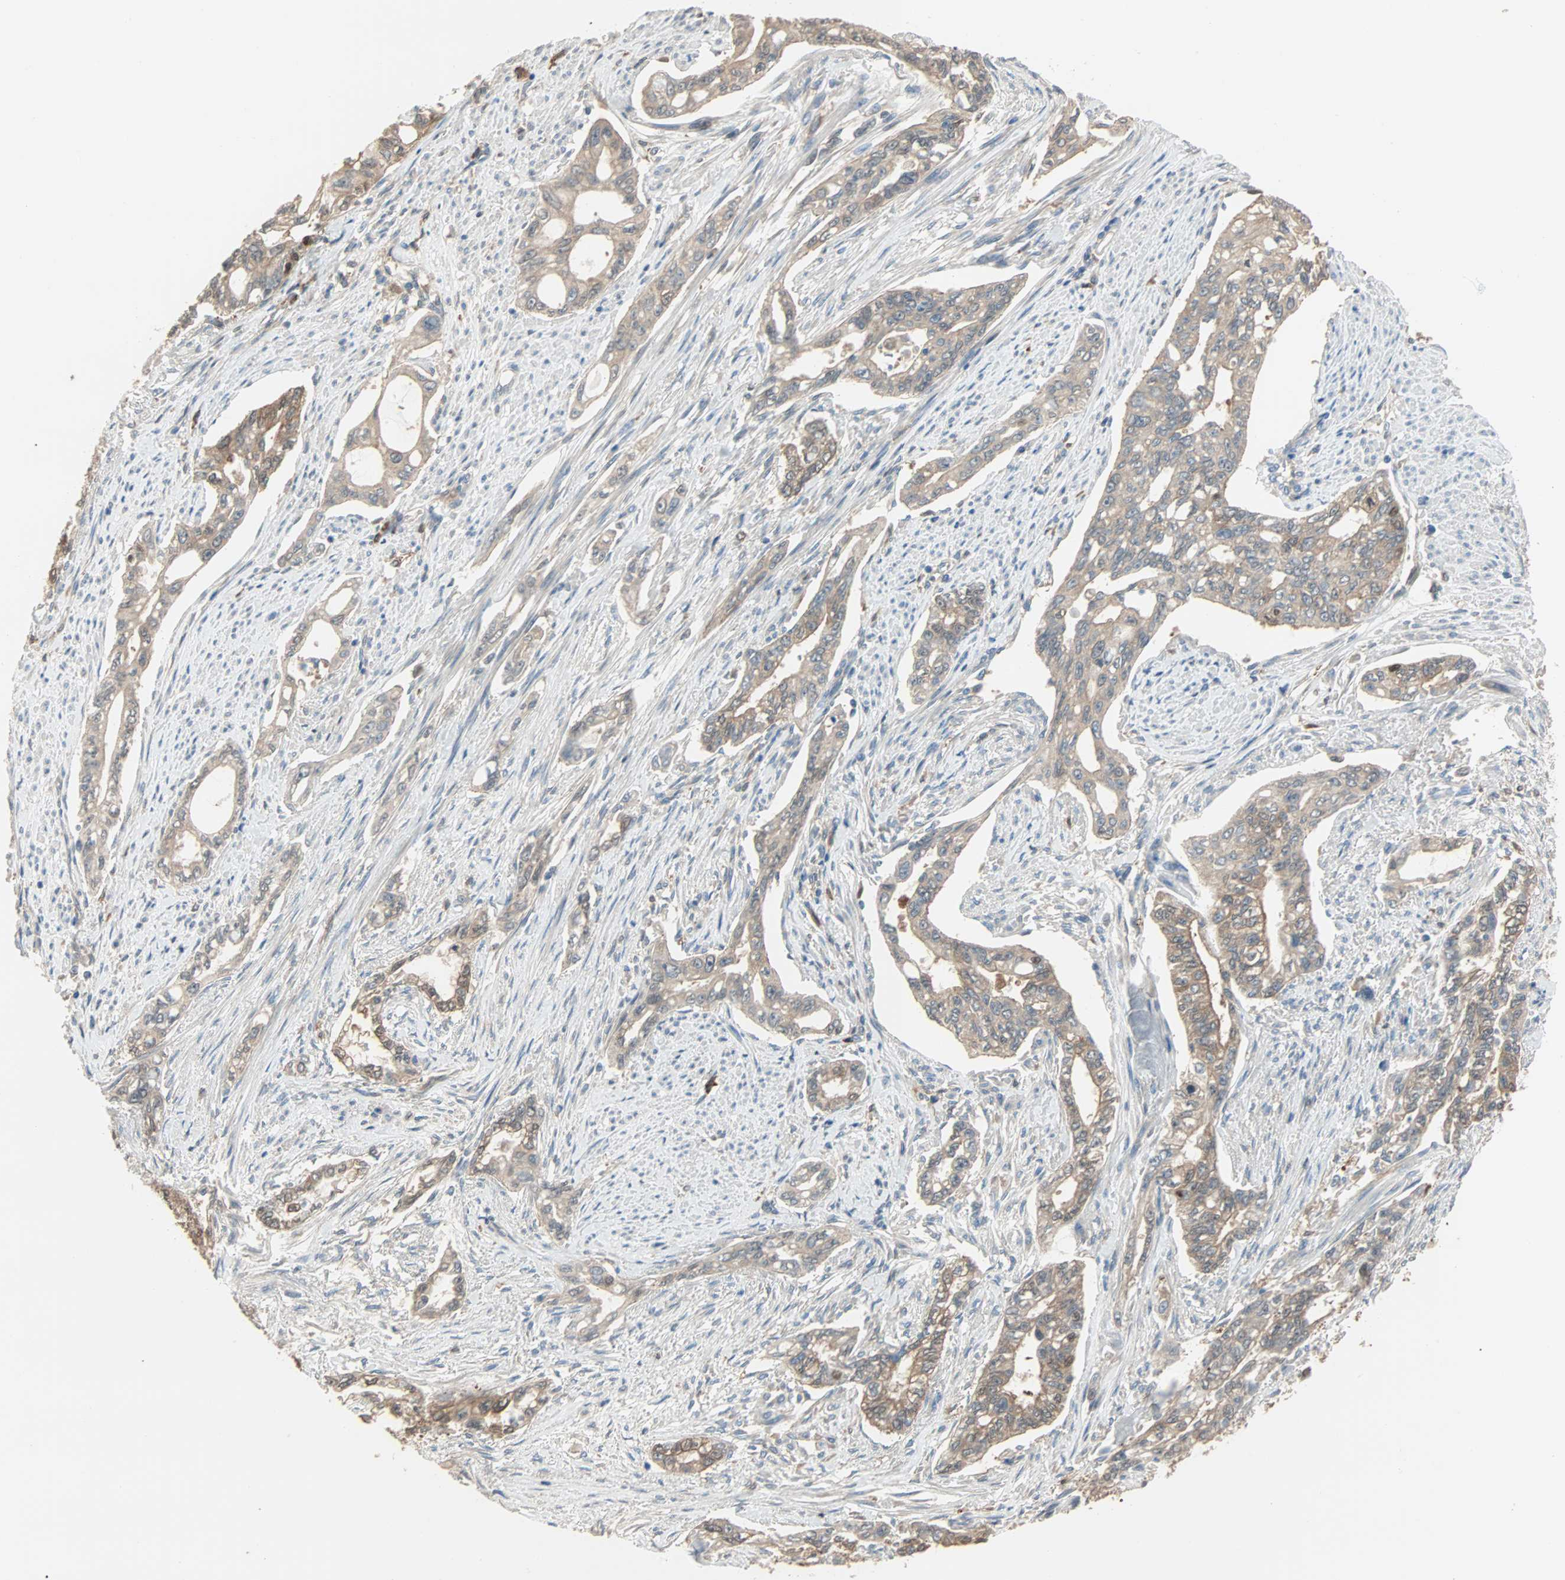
{"staining": {"intensity": "moderate", "quantity": ">75%", "location": "cytoplasmic/membranous"}, "tissue": "pancreatic cancer", "cell_type": "Tumor cells", "image_type": "cancer", "snomed": [{"axis": "morphology", "description": "Normal tissue, NOS"}, {"axis": "topography", "description": "Pancreas"}], "caption": "Tumor cells reveal medium levels of moderate cytoplasmic/membranous positivity in about >75% of cells in human pancreatic cancer.", "gene": "PRDX1", "patient": {"sex": "male", "age": 42}}